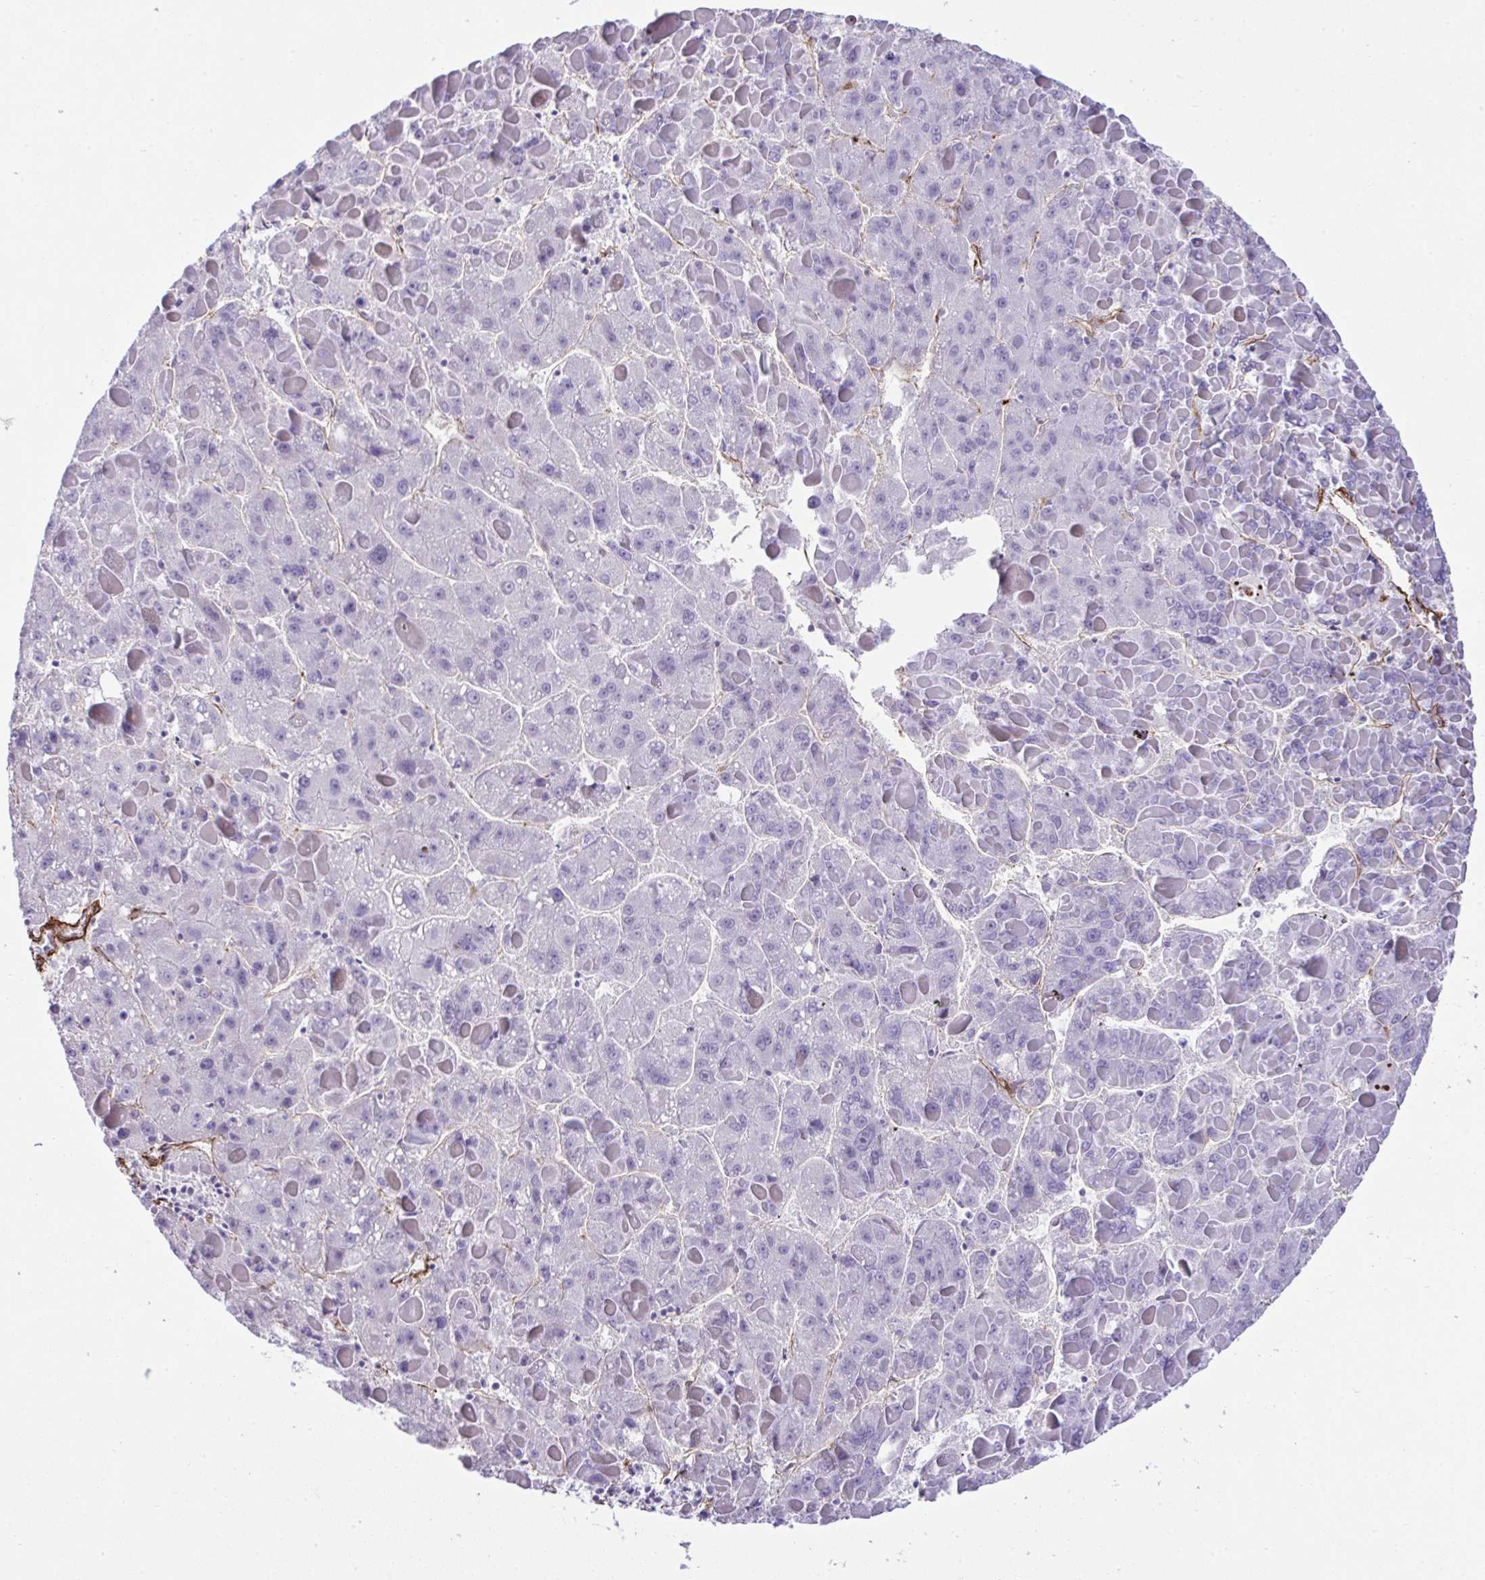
{"staining": {"intensity": "negative", "quantity": "none", "location": "none"}, "tissue": "liver cancer", "cell_type": "Tumor cells", "image_type": "cancer", "snomed": [{"axis": "morphology", "description": "Carcinoma, Hepatocellular, NOS"}, {"axis": "topography", "description": "Liver"}], "caption": "Immunohistochemistry of human liver hepatocellular carcinoma reveals no expression in tumor cells. (Brightfield microscopy of DAB (3,3'-diaminobenzidine) immunohistochemistry (IHC) at high magnification).", "gene": "FBXO34", "patient": {"sex": "female", "age": 82}}